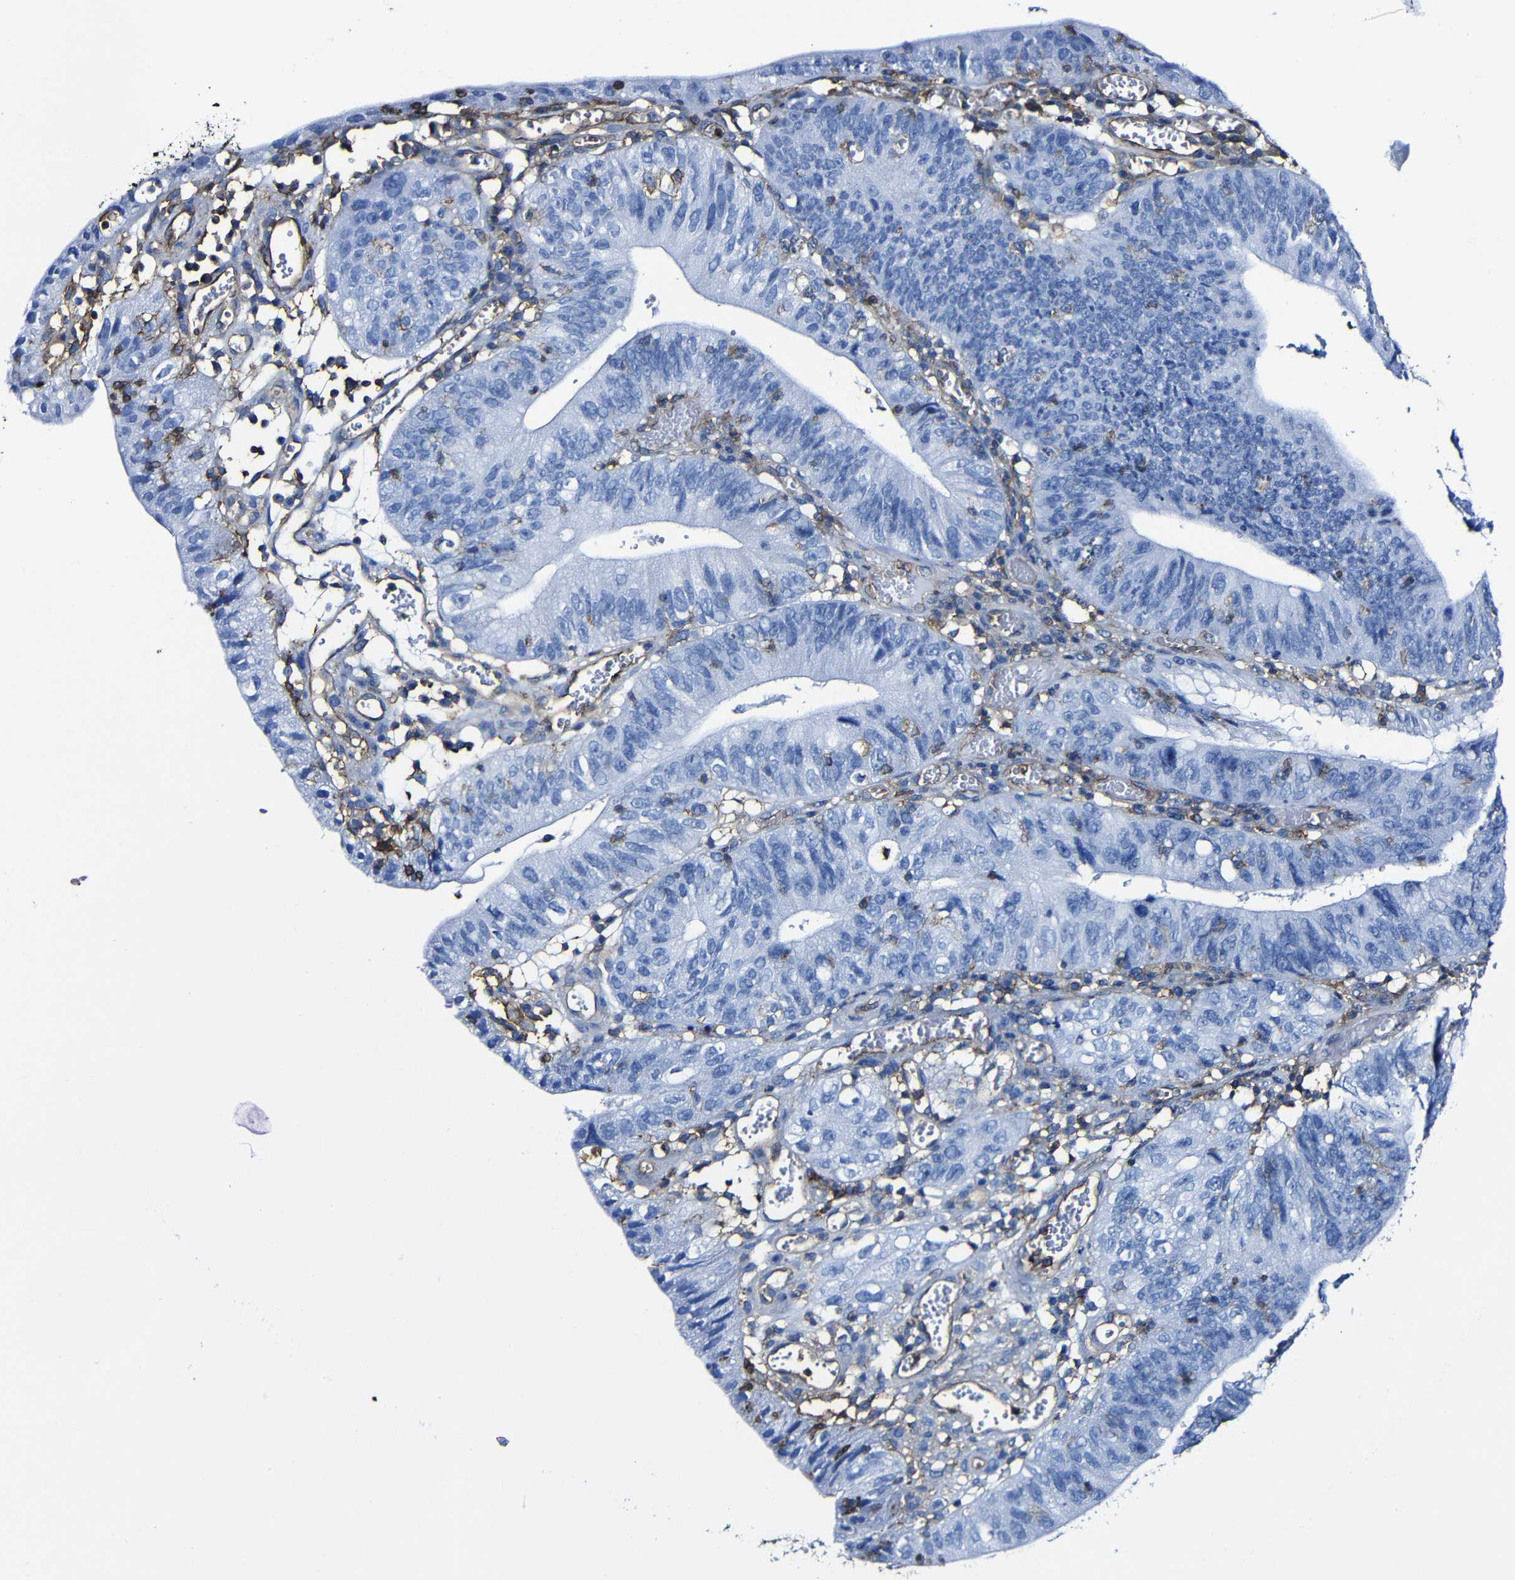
{"staining": {"intensity": "negative", "quantity": "none", "location": "none"}, "tissue": "stomach cancer", "cell_type": "Tumor cells", "image_type": "cancer", "snomed": [{"axis": "morphology", "description": "Adenocarcinoma, NOS"}, {"axis": "topography", "description": "Stomach"}], "caption": "Immunohistochemistry (IHC) histopathology image of stomach cancer (adenocarcinoma) stained for a protein (brown), which demonstrates no expression in tumor cells.", "gene": "MSN", "patient": {"sex": "male", "age": 59}}